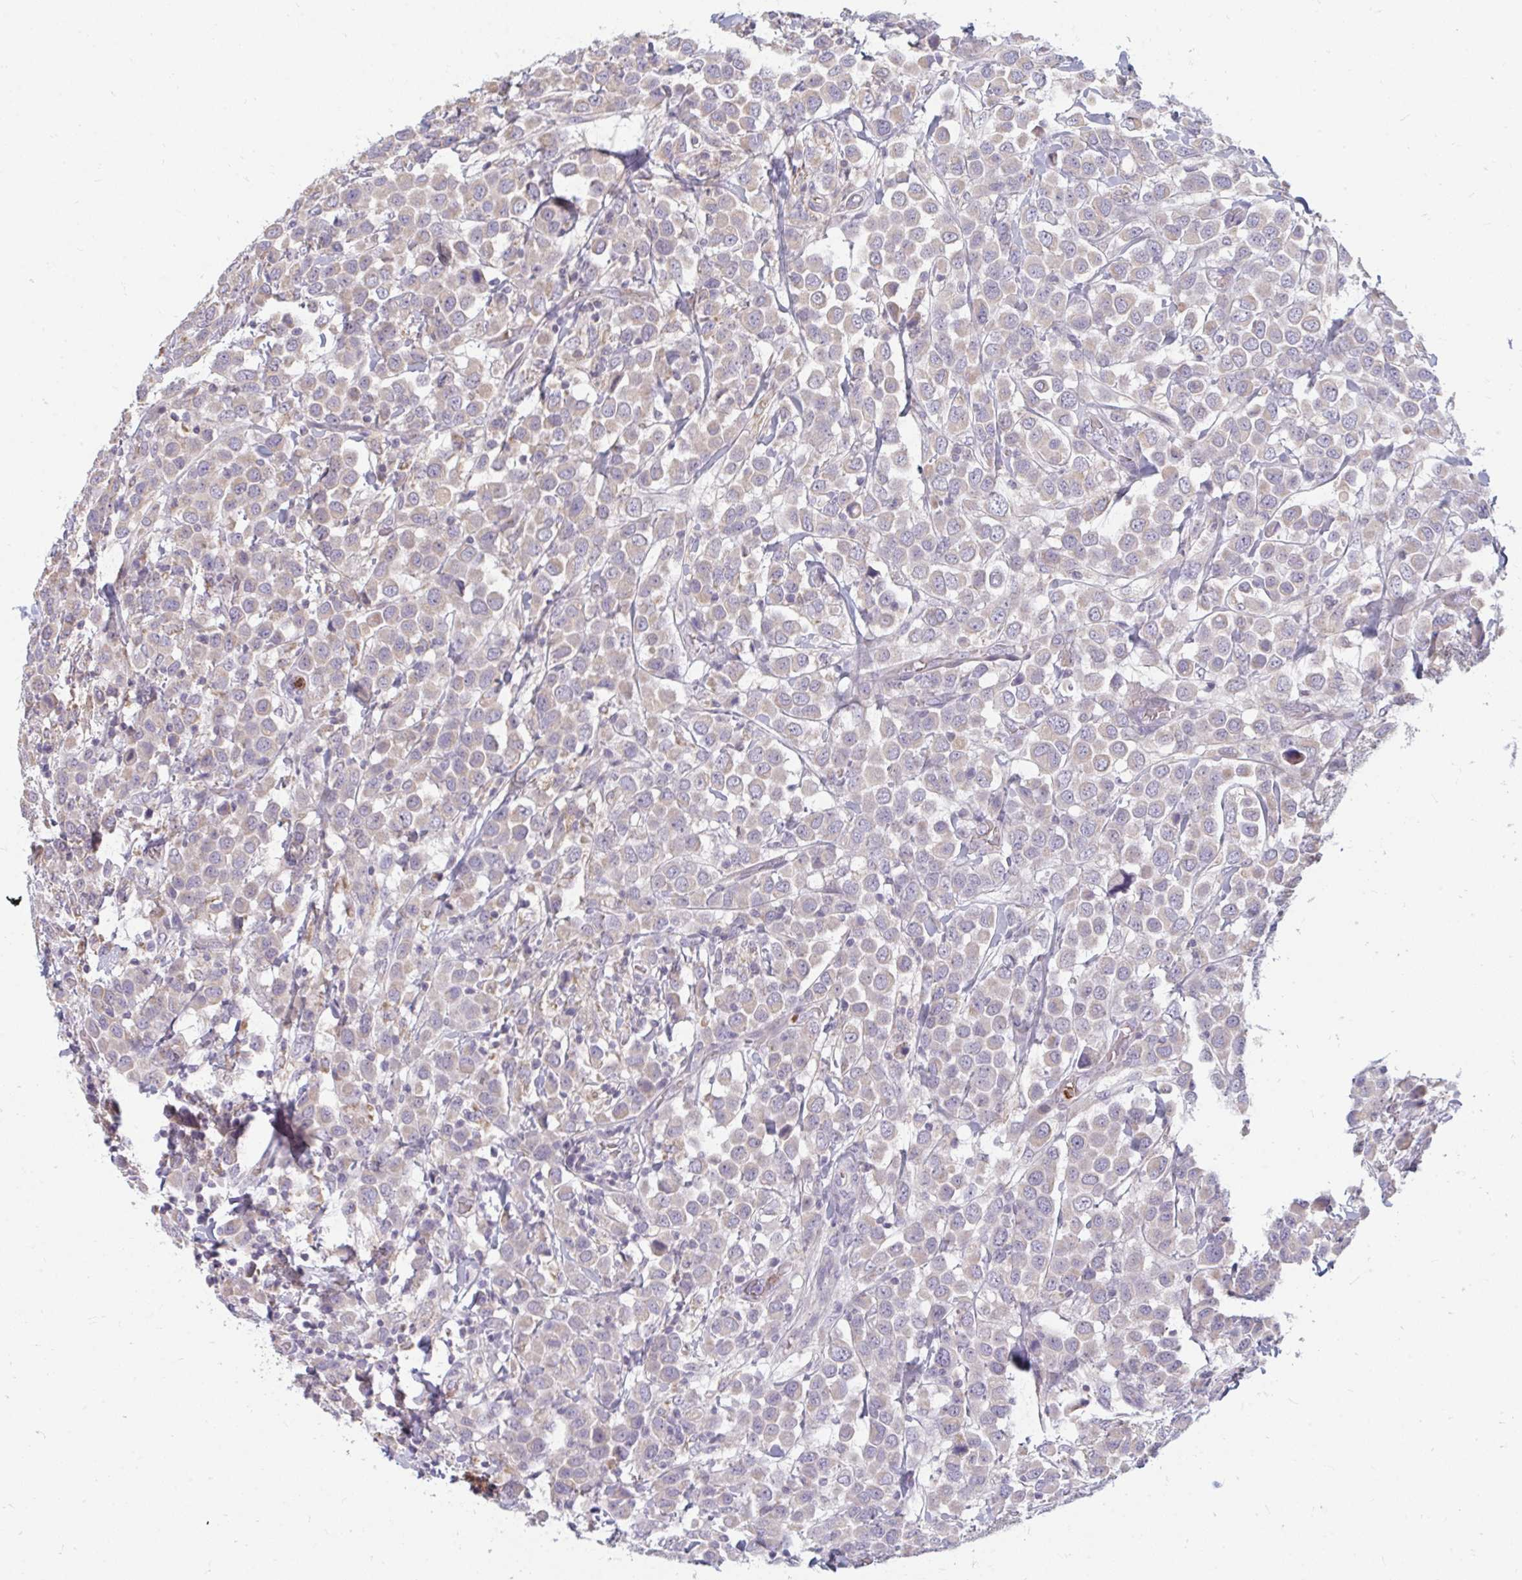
{"staining": {"intensity": "weak", "quantity": ">75%", "location": "cytoplasmic/membranous"}, "tissue": "breast cancer", "cell_type": "Tumor cells", "image_type": "cancer", "snomed": [{"axis": "morphology", "description": "Duct carcinoma"}, {"axis": "topography", "description": "Breast"}], "caption": "A histopathology image of breast cancer (infiltrating ductal carcinoma) stained for a protein demonstrates weak cytoplasmic/membranous brown staining in tumor cells. Nuclei are stained in blue.", "gene": "RAB33A", "patient": {"sex": "female", "age": 61}}